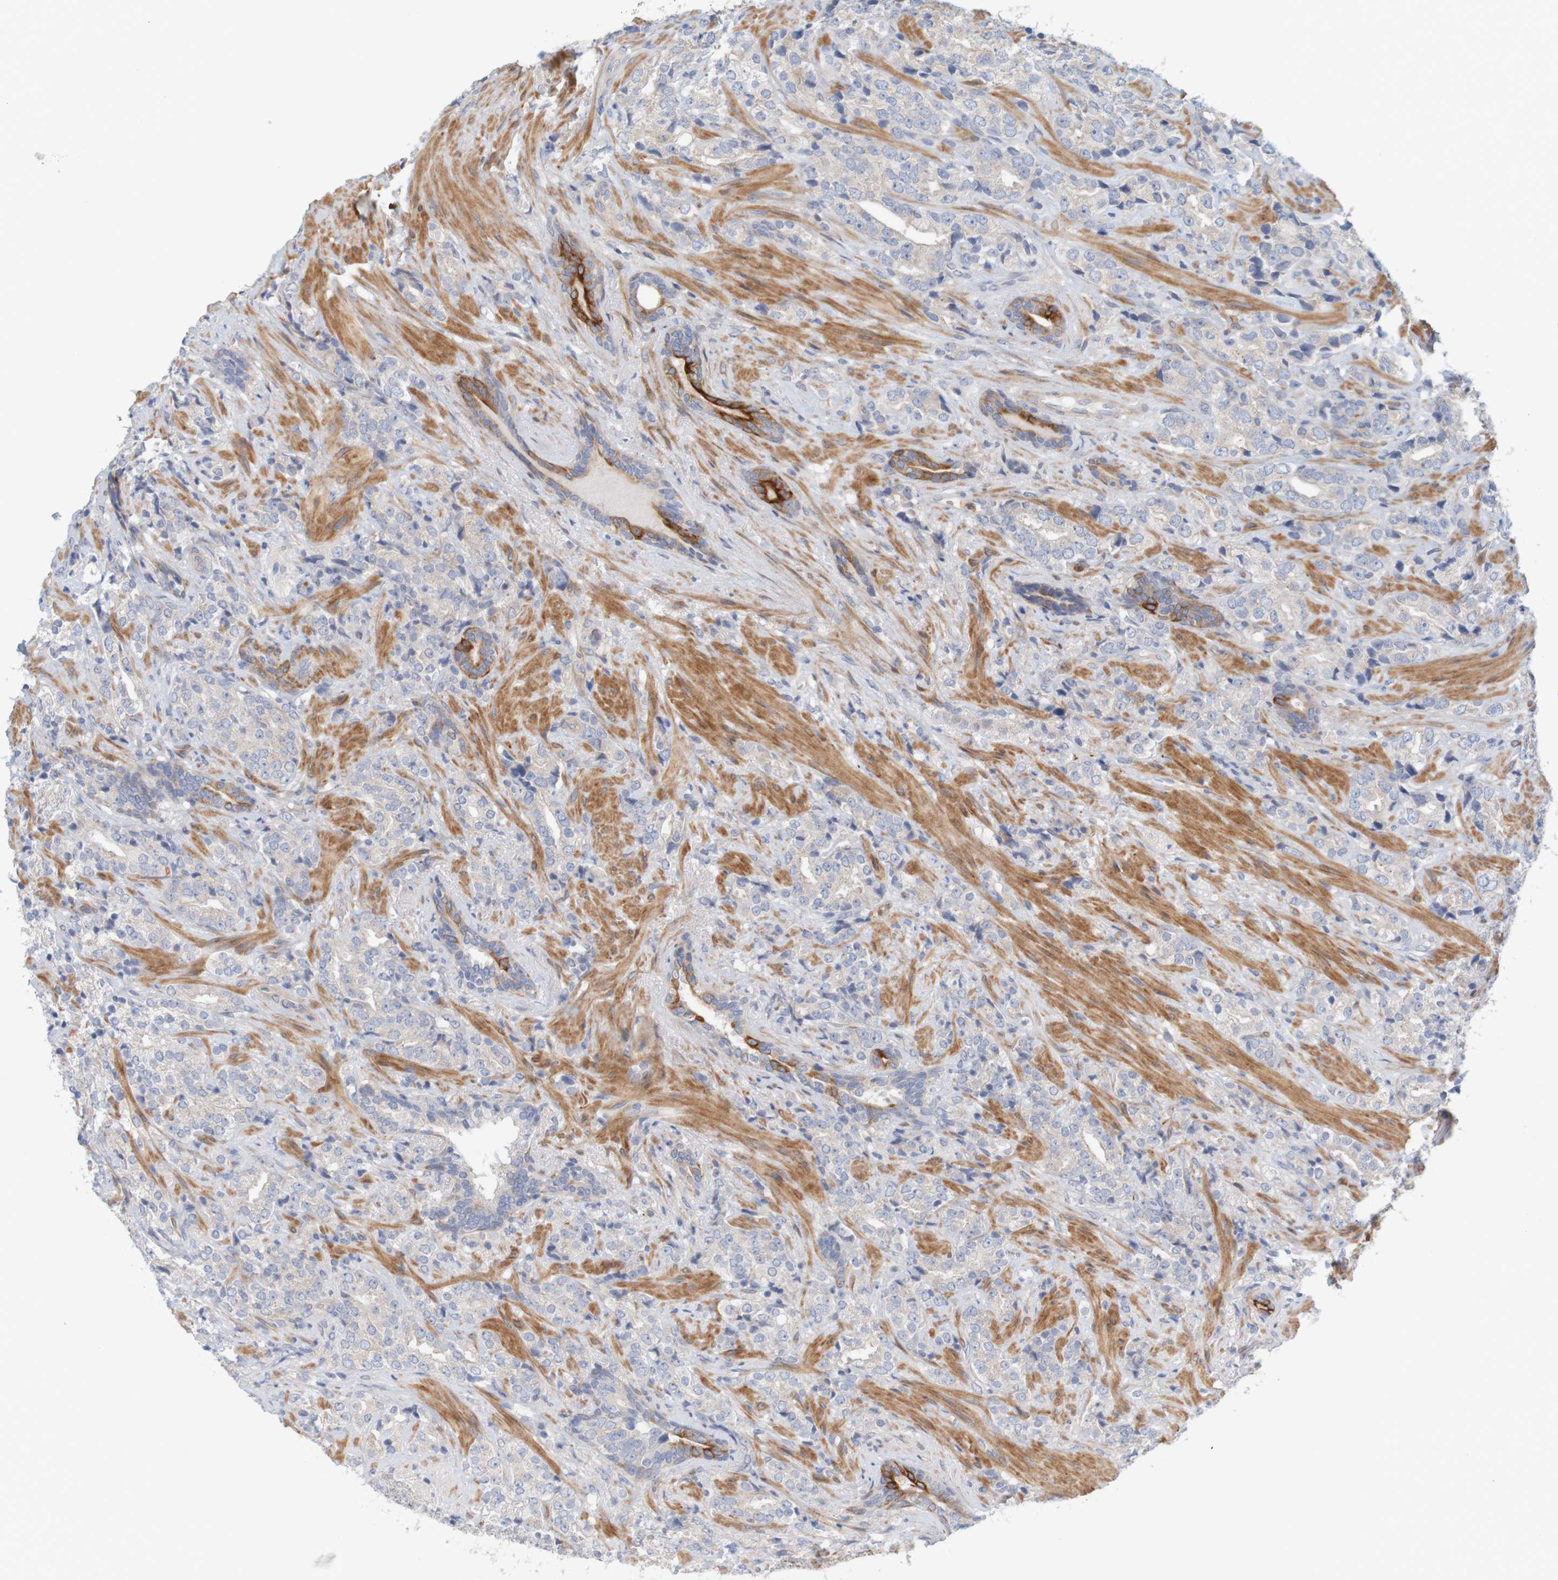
{"staining": {"intensity": "negative", "quantity": "none", "location": "none"}, "tissue": "prostate cancer", "cell_type": "Tumor cells", "image_type": "cancer", "snomed": [{"axis": "morphology", "description": "Adenocarcinoma, High grade"}, {"axis": "topography", "description": "Prostate"}], "caption": "Immunohistochemistry image of human prostate cancer (adenocarcinoma (high-grade)) stained for a protein (brown), which displays no staining in tumor cells.", "gene": "KRT23", "patient": {"sex": "male", "age": 71}}